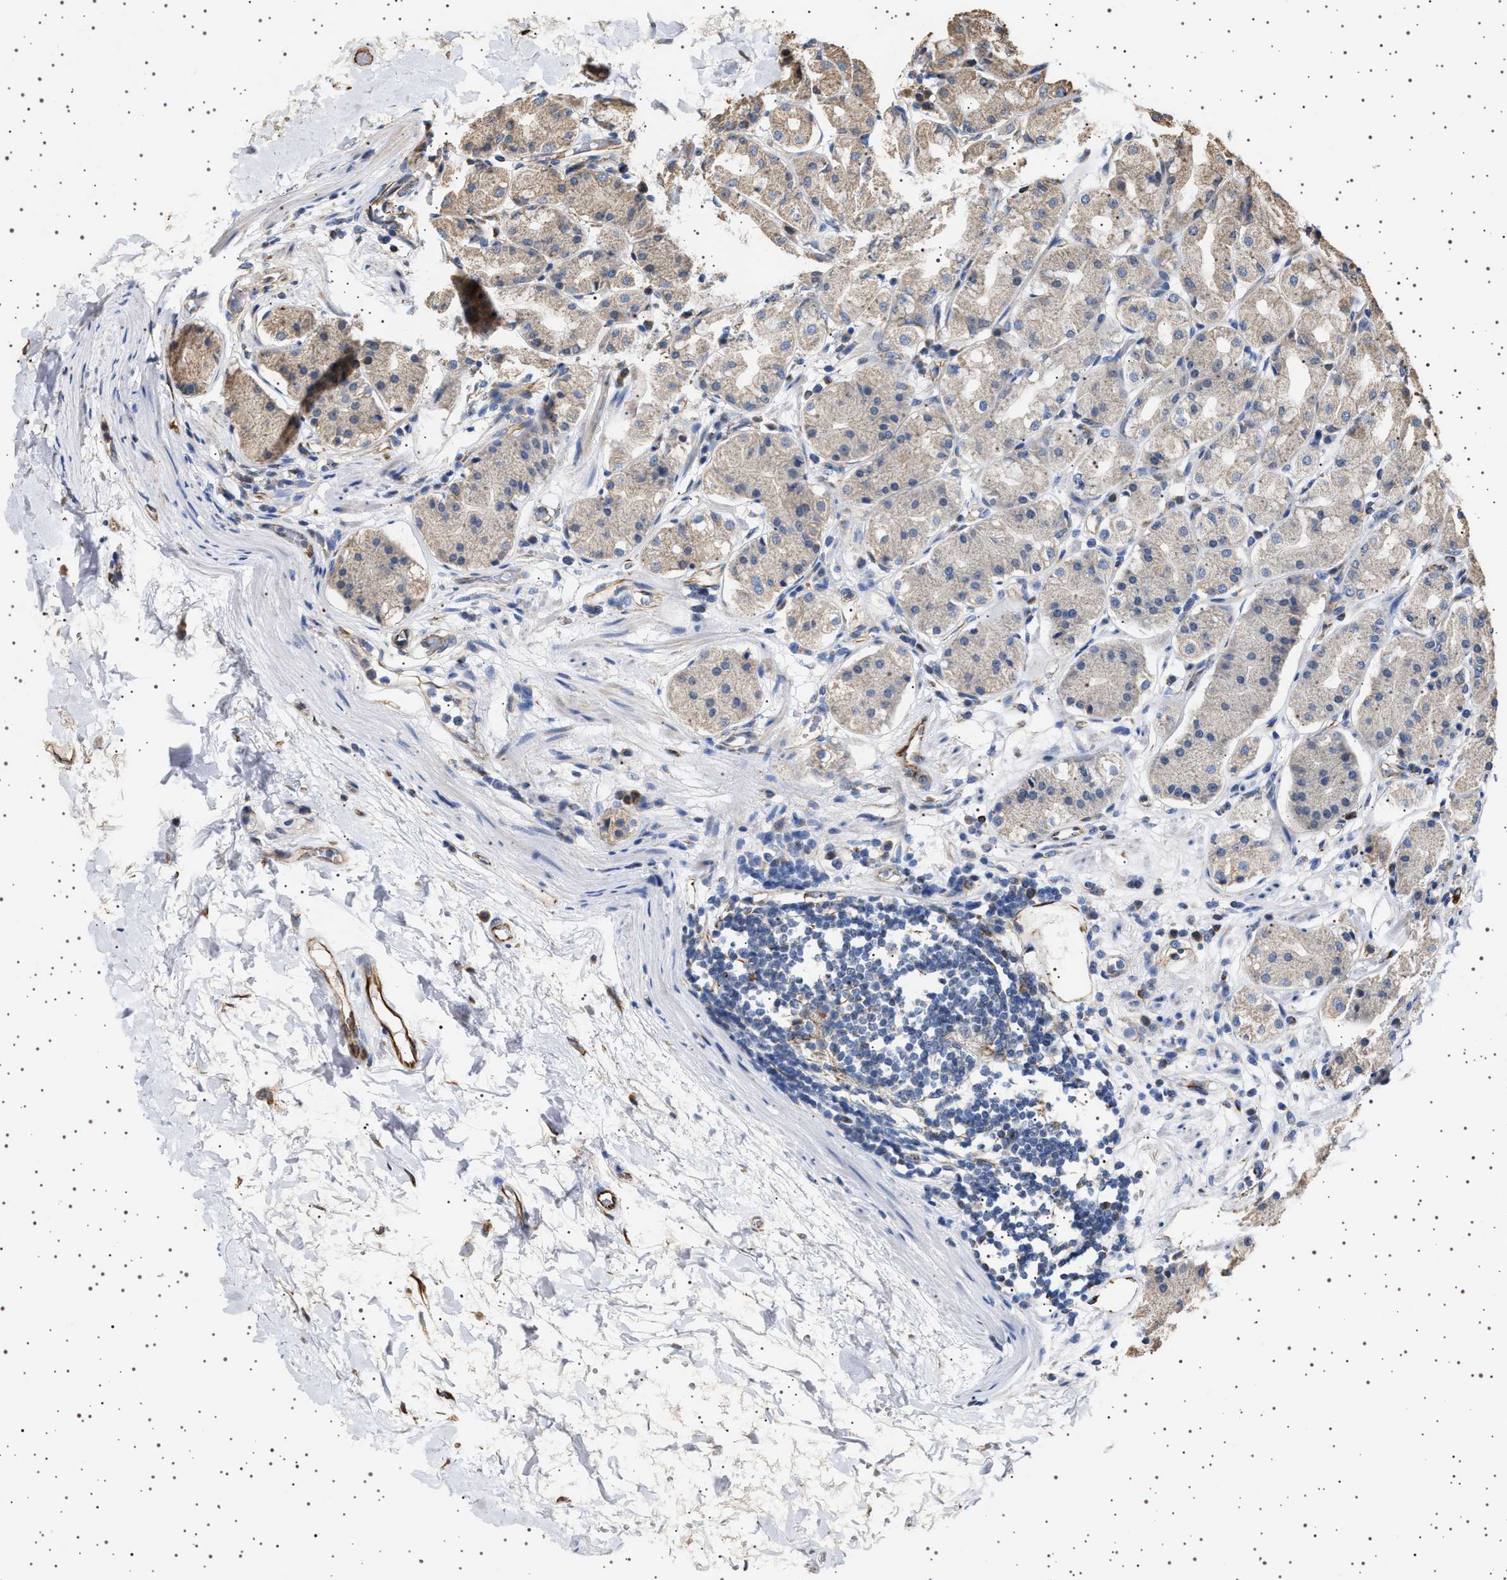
{"staining": {"intensity": "moderate", "quantity": ">75%", "location": "cytoplasmic/membranous"}, "tissue": "stomach", "cell_type": "Glandular cells", "image_type": "normal", "snomed": [{"axis": "morphology", "description": "Normal tissue, NOS"}, {"axis": "topography", "description": "Stomach"}, {"axis": "topography", "description": "Stomach, lower"}], "caption": "A brown stain shows moderate cytoplasmic/membranous staining of a protein in glandular cells of benign human stomach. The staining was performed using DAB (3,3'-diaminobenzidine), with brown indicating positive protein expression. Nuclei are stained blue with hematoxylin.", "gene": "TRUB2", "patient": {"sex": "female", "age": 56}}